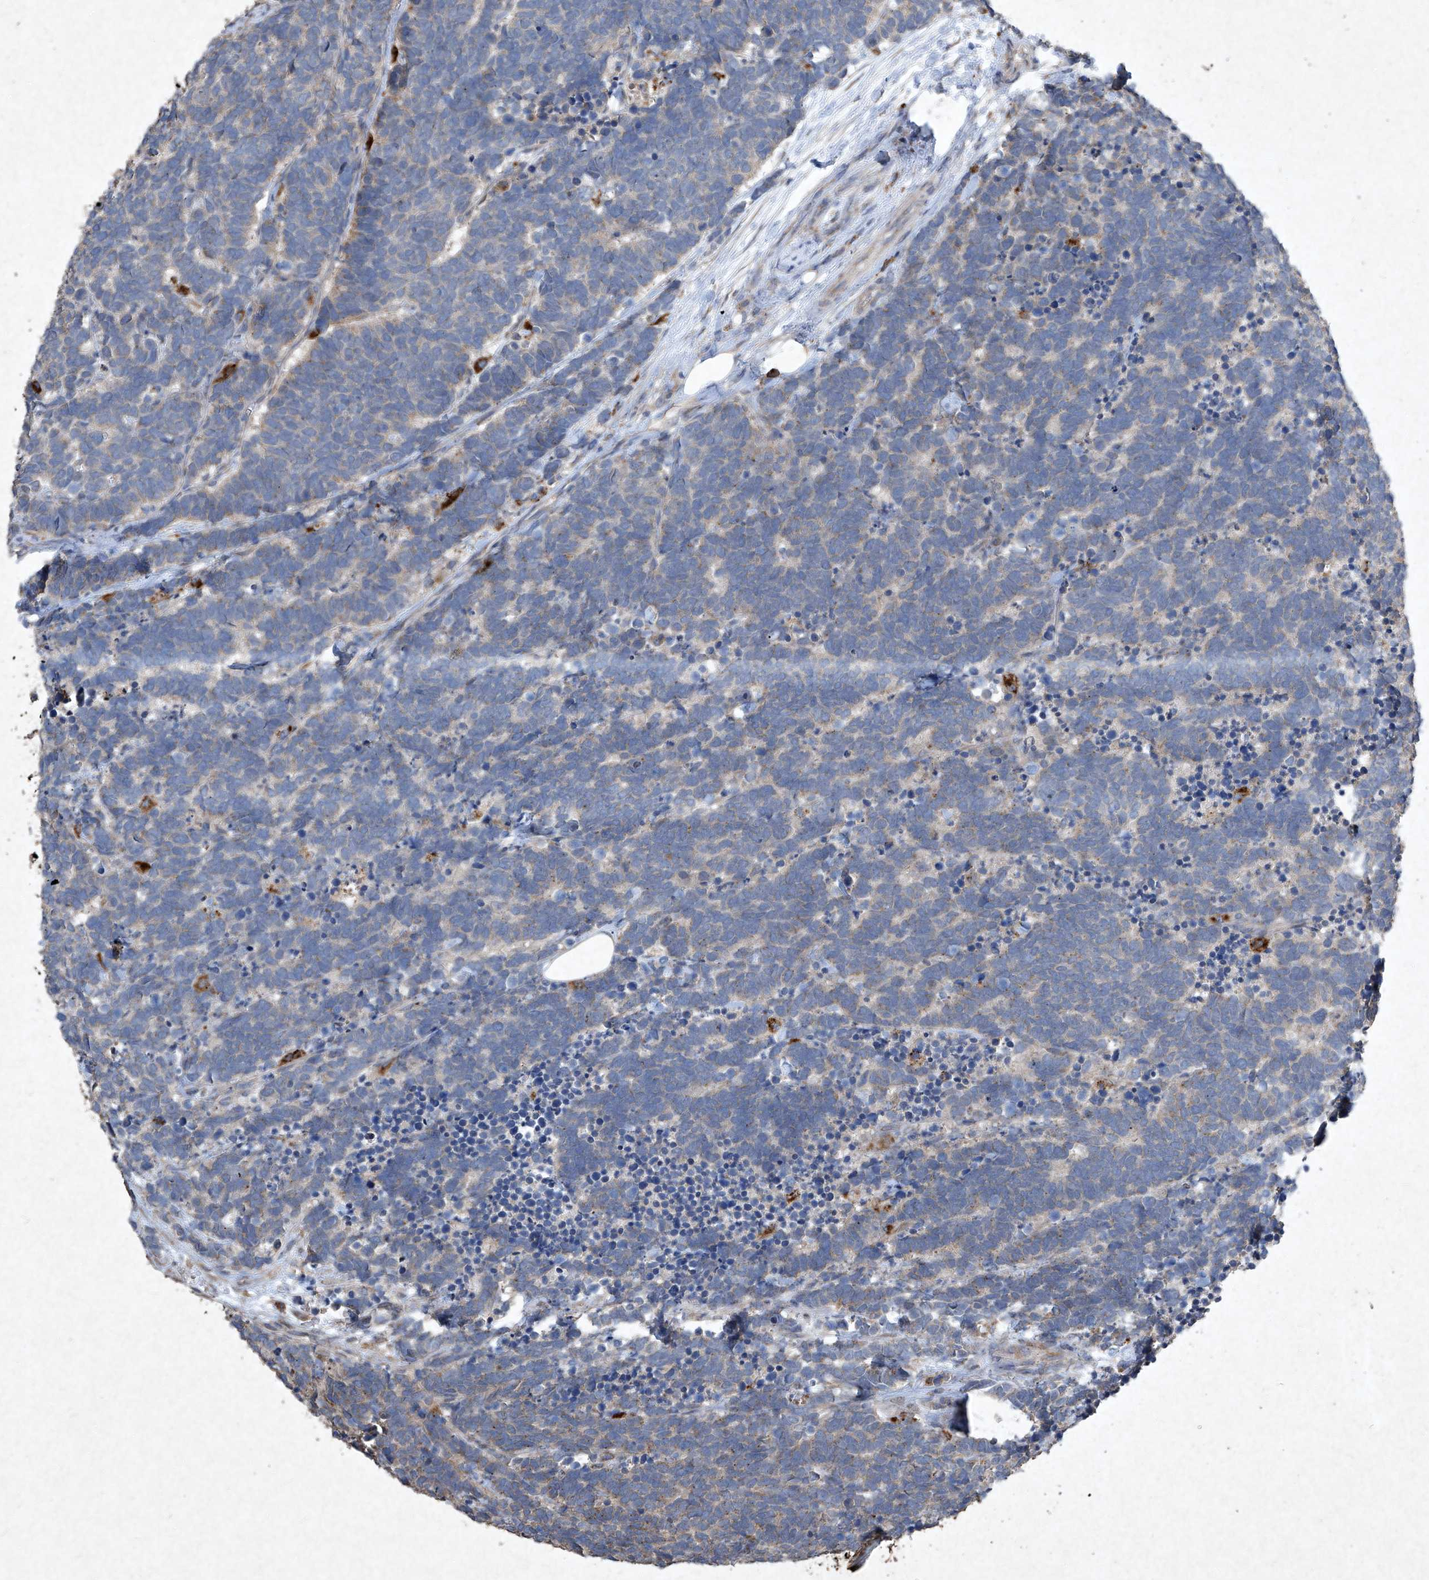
{"staining": {"intensity": "weak", "quantity": "<25%", "location": "cytoplasmic/membranous"}, "tissue": "carcinoid", "cell_type": "Tumor cells", "image_type": "cancer", "snomed": [{"axis": "morphology", "description": "Carcinoma, NOS"}, {"axis": "morphology", "description": "Carcinoid, malignant, NOS"}, {"axis": "topography", "description": "Urinary bladder"}], "caption": "Tumor cells are negative for protein expression in human malignant carcinoid.", "gene": "MED16", "patient": {"sex": "male", "age": 57}}